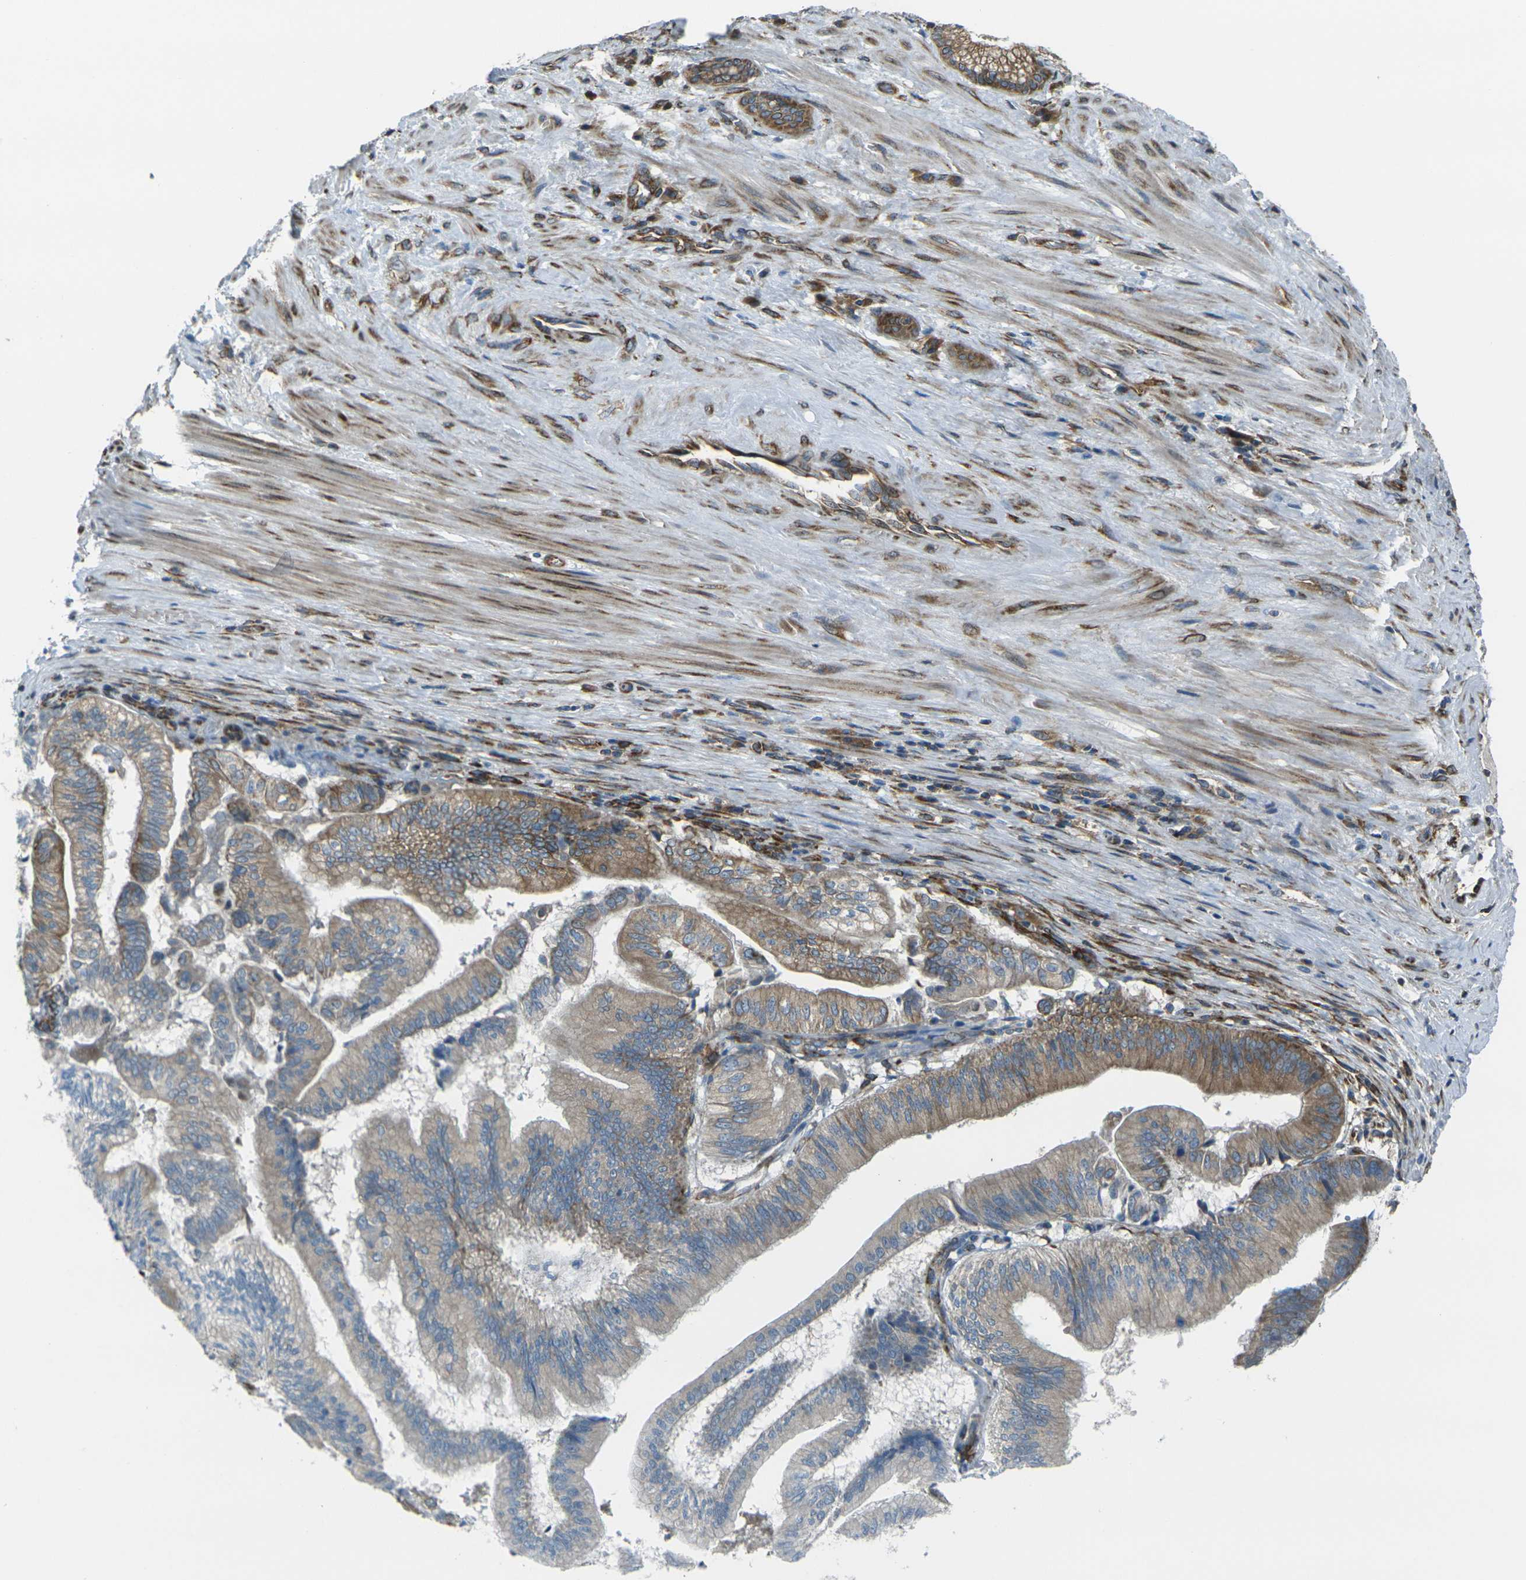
{"staining": {"intensity": "moderate", "quantity": ">75%", "location": "cytoplasmic/membranous"}, "tissue": "pancreatic cancer", "cell_type": "Tumor cells", "image_type": "cancer", "snomed": [{"axis": "morphology", "description": "Adenocarcinoma, NOS"}, {"axis": "topography", "description": "Pancreas"}], "caption": "This histopathology image displays immunohistochemistry (IHC) staining of adenocarcinoma (pancreatic), with medium moderate cytoplasmic/membranous positivity in approximately >75% of tumor cells.", "gene": "CELSR2", "patient": {"sex": "male", "age": 82}}